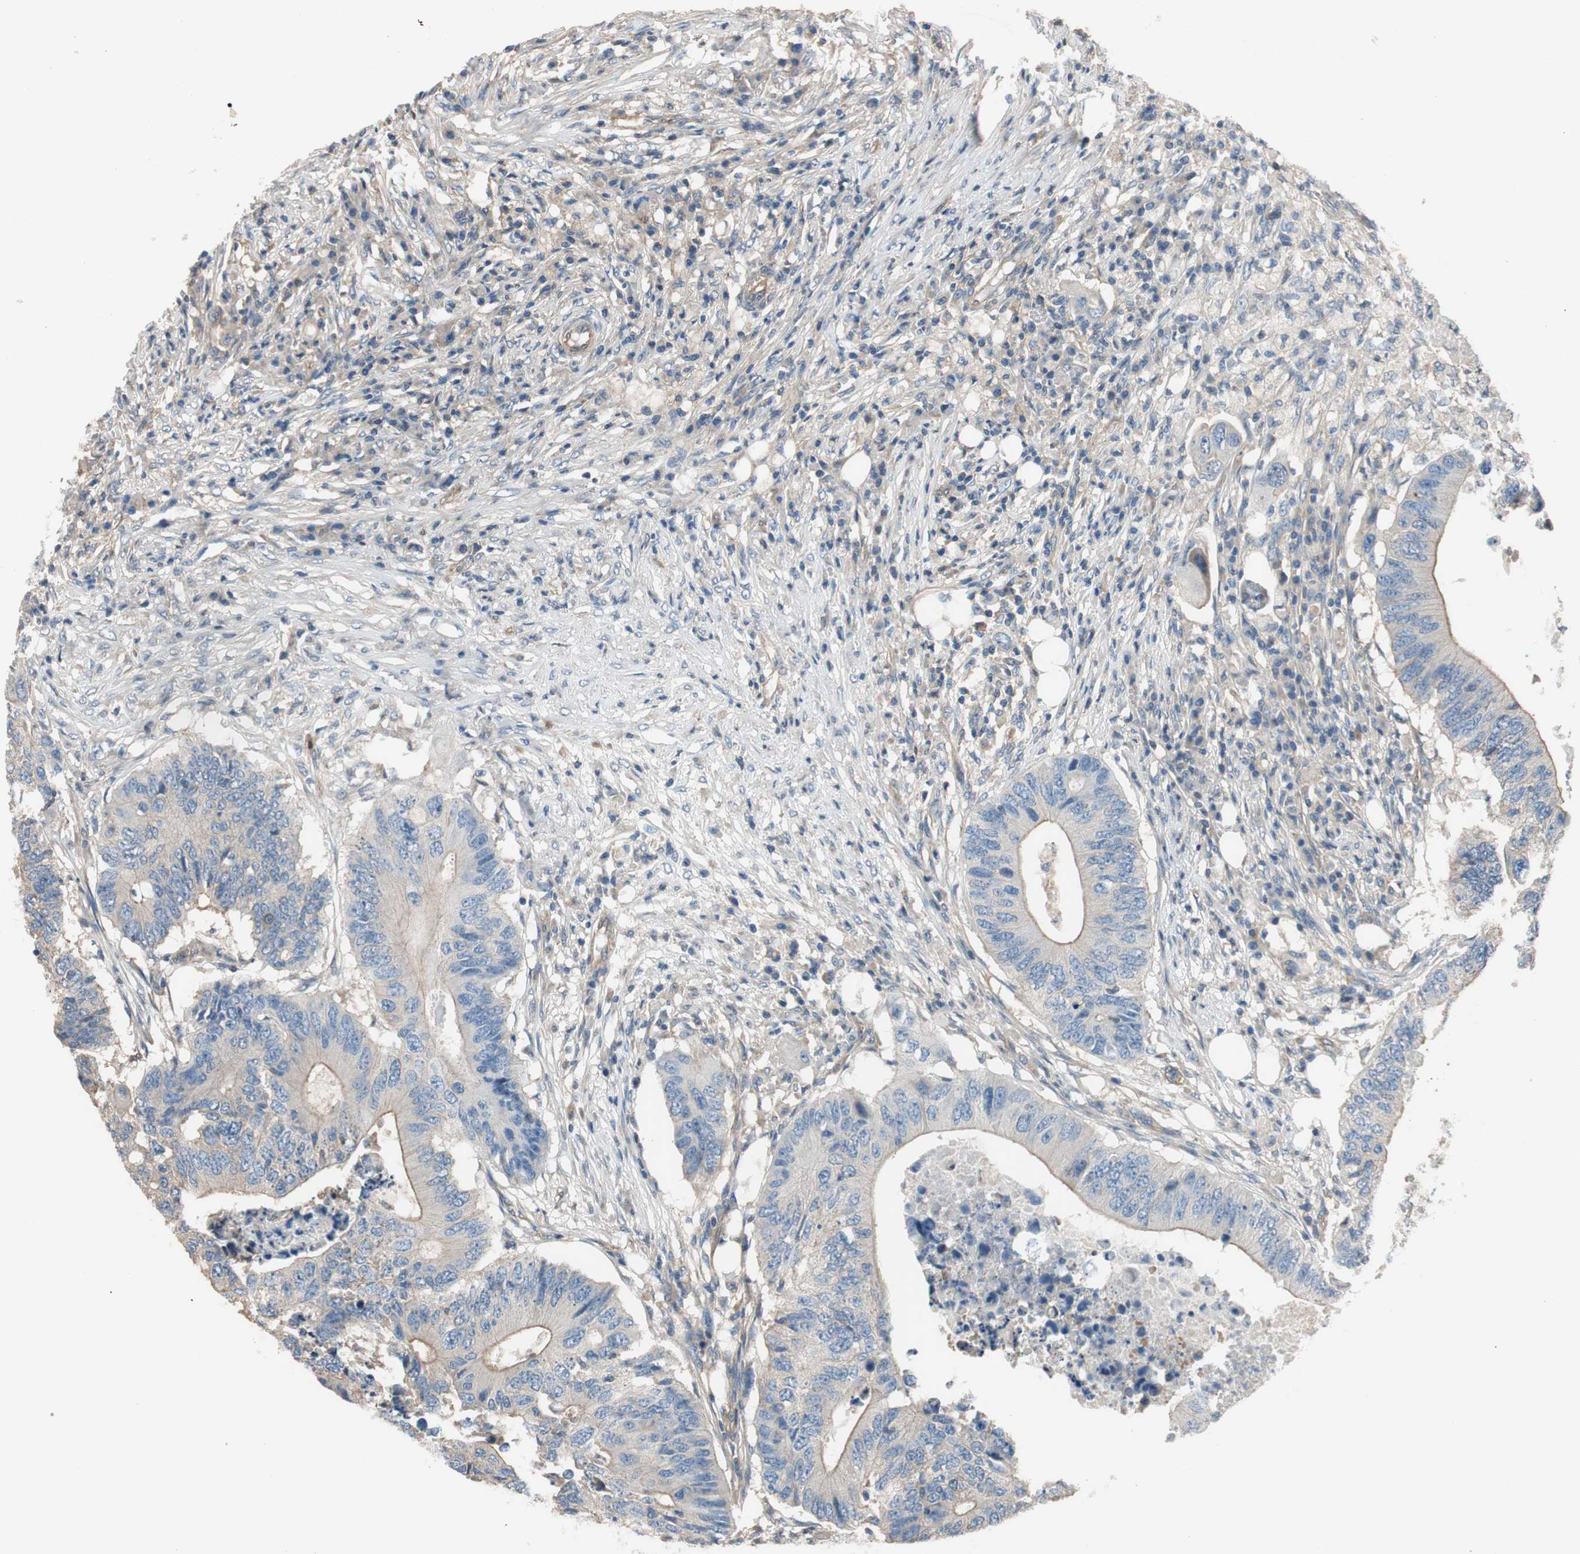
{"staining": {"intensity": "weak", "quantity": ">75%", "location": "cytoplasmic/membranous"}, "tissue": "colorectal cancer", "cell_type": "Tumor cells", "image_type": "cancer", "snomed": [{"axis": "morphology", "description": "Adenocarcinoma, NOS"}, {"axis": "topography", "description": "Colon"}], "caption": "Colorectal cancer stained for a protein displays weak cytoplasmic/membranous positivity in tumor cells.", "gene": "CALML3", "patient": {"sex": "male", "age": 71}}